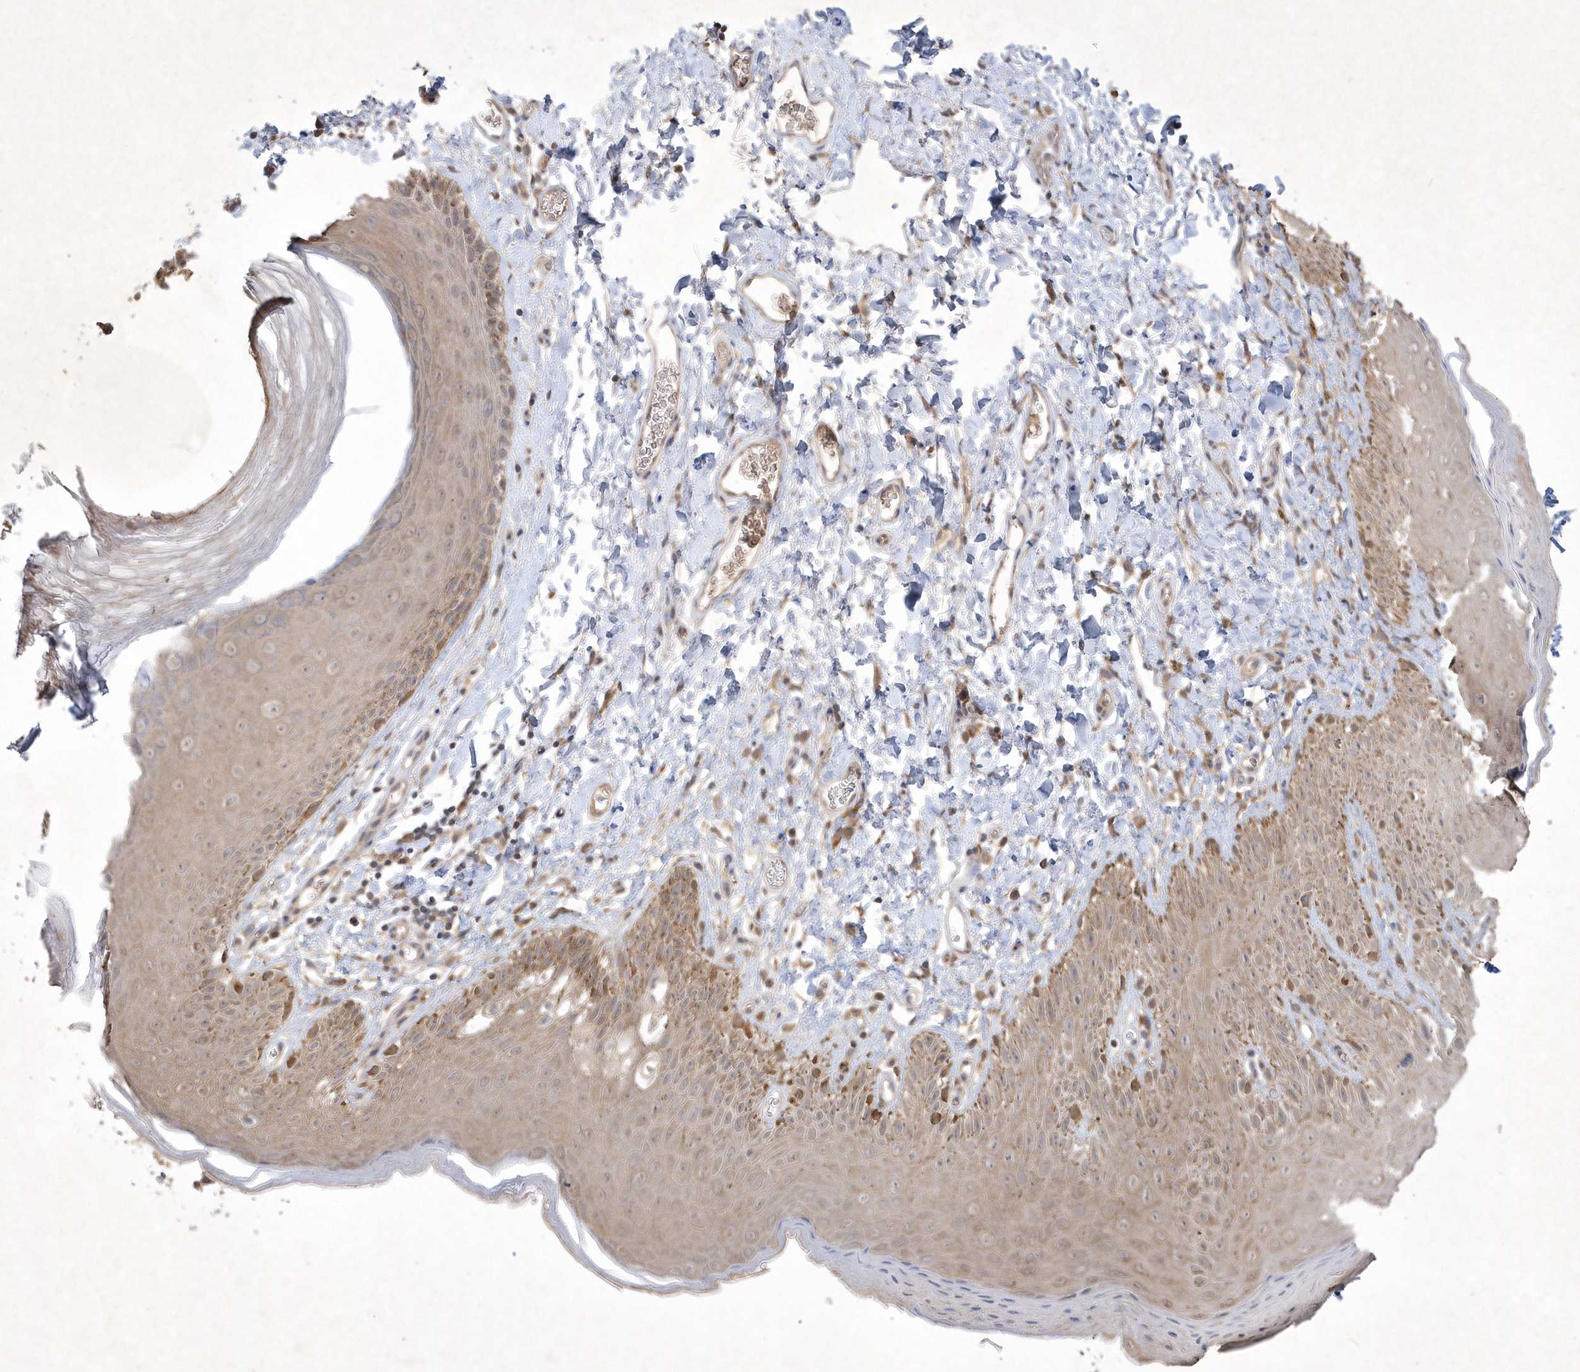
{"staining": {"intensity": "moderate", "quantity": "<25%", "location": "cytoplasmic/membranous"}, "tissue": "skin", "cell_type": "Epidermal cells", "image_type": "normal", "snomed": [{"axis": "morphology", "description": "Normal tissue, NOS"}, {"axis": "topography", "description": "Anal"}], "caption": "A high-resolution micrograph shows immunohistochemistry staining of benign skin, which shows moderate cytoplasmic/membranous expression in approximately <25% of epidermal cells. Ihc stains the protein in brown and the nuclei are stained blue.", "gene": "AKR7A2", "patient": {"sex": "male", "age": 44}}